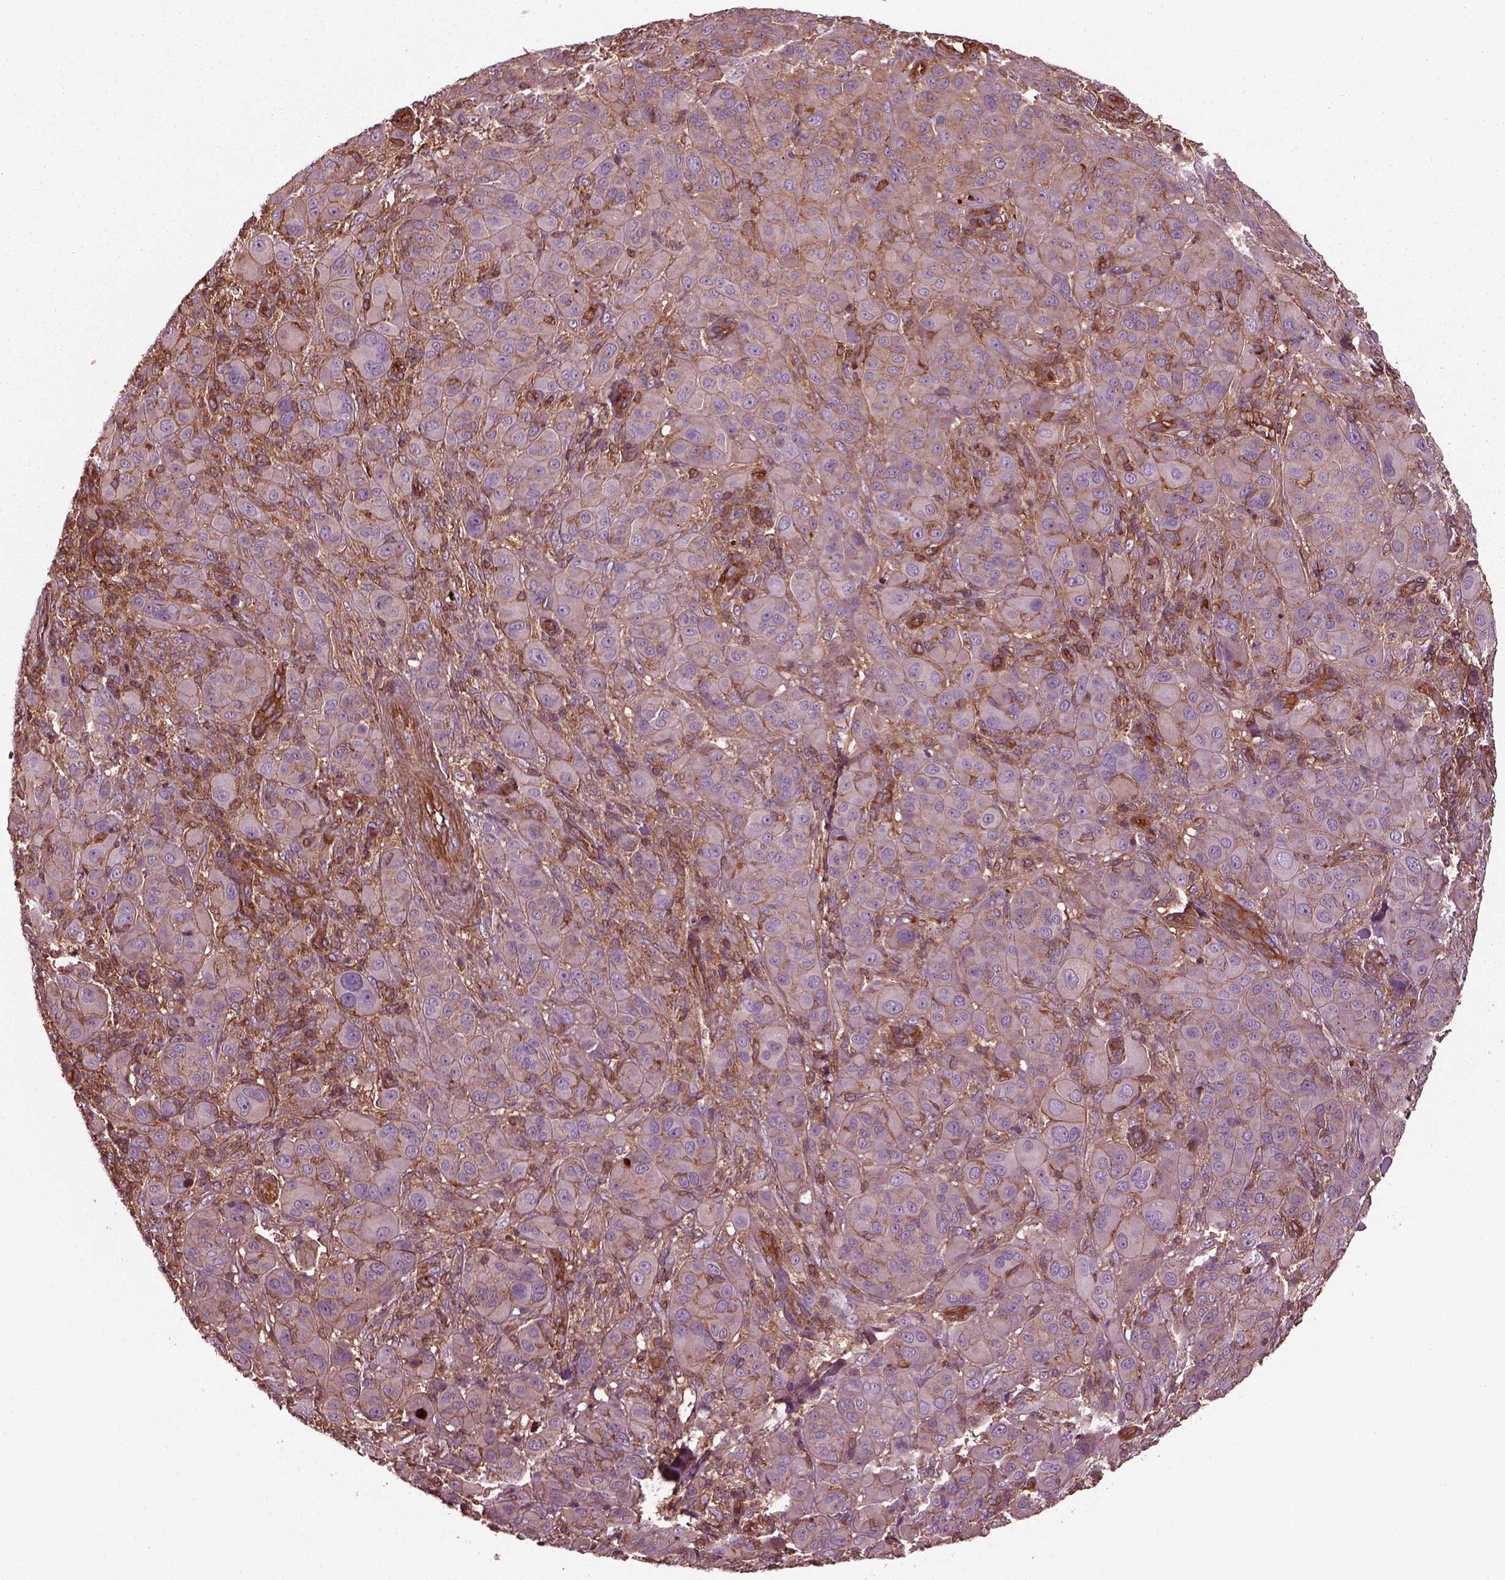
{"staining": {"intensity": "weak", "quantity": ">75%", "location": "cytoplasmic/membranous"}, "tissue": "melanoma", "cell_type": "Tumor cells", "image_type": "cancer", "snomed": [{"axis": "morphology", "description": "Malignant melanoma, NOS"}, {"axis": "topography", "description": "Skin"}], "caption": "Melanoma tissue displays weak cytoplasmic/membranous positivity in about >75% of tumor cells", "gene": "MYL6", "patient": {"sex": "female", "age": 87}}